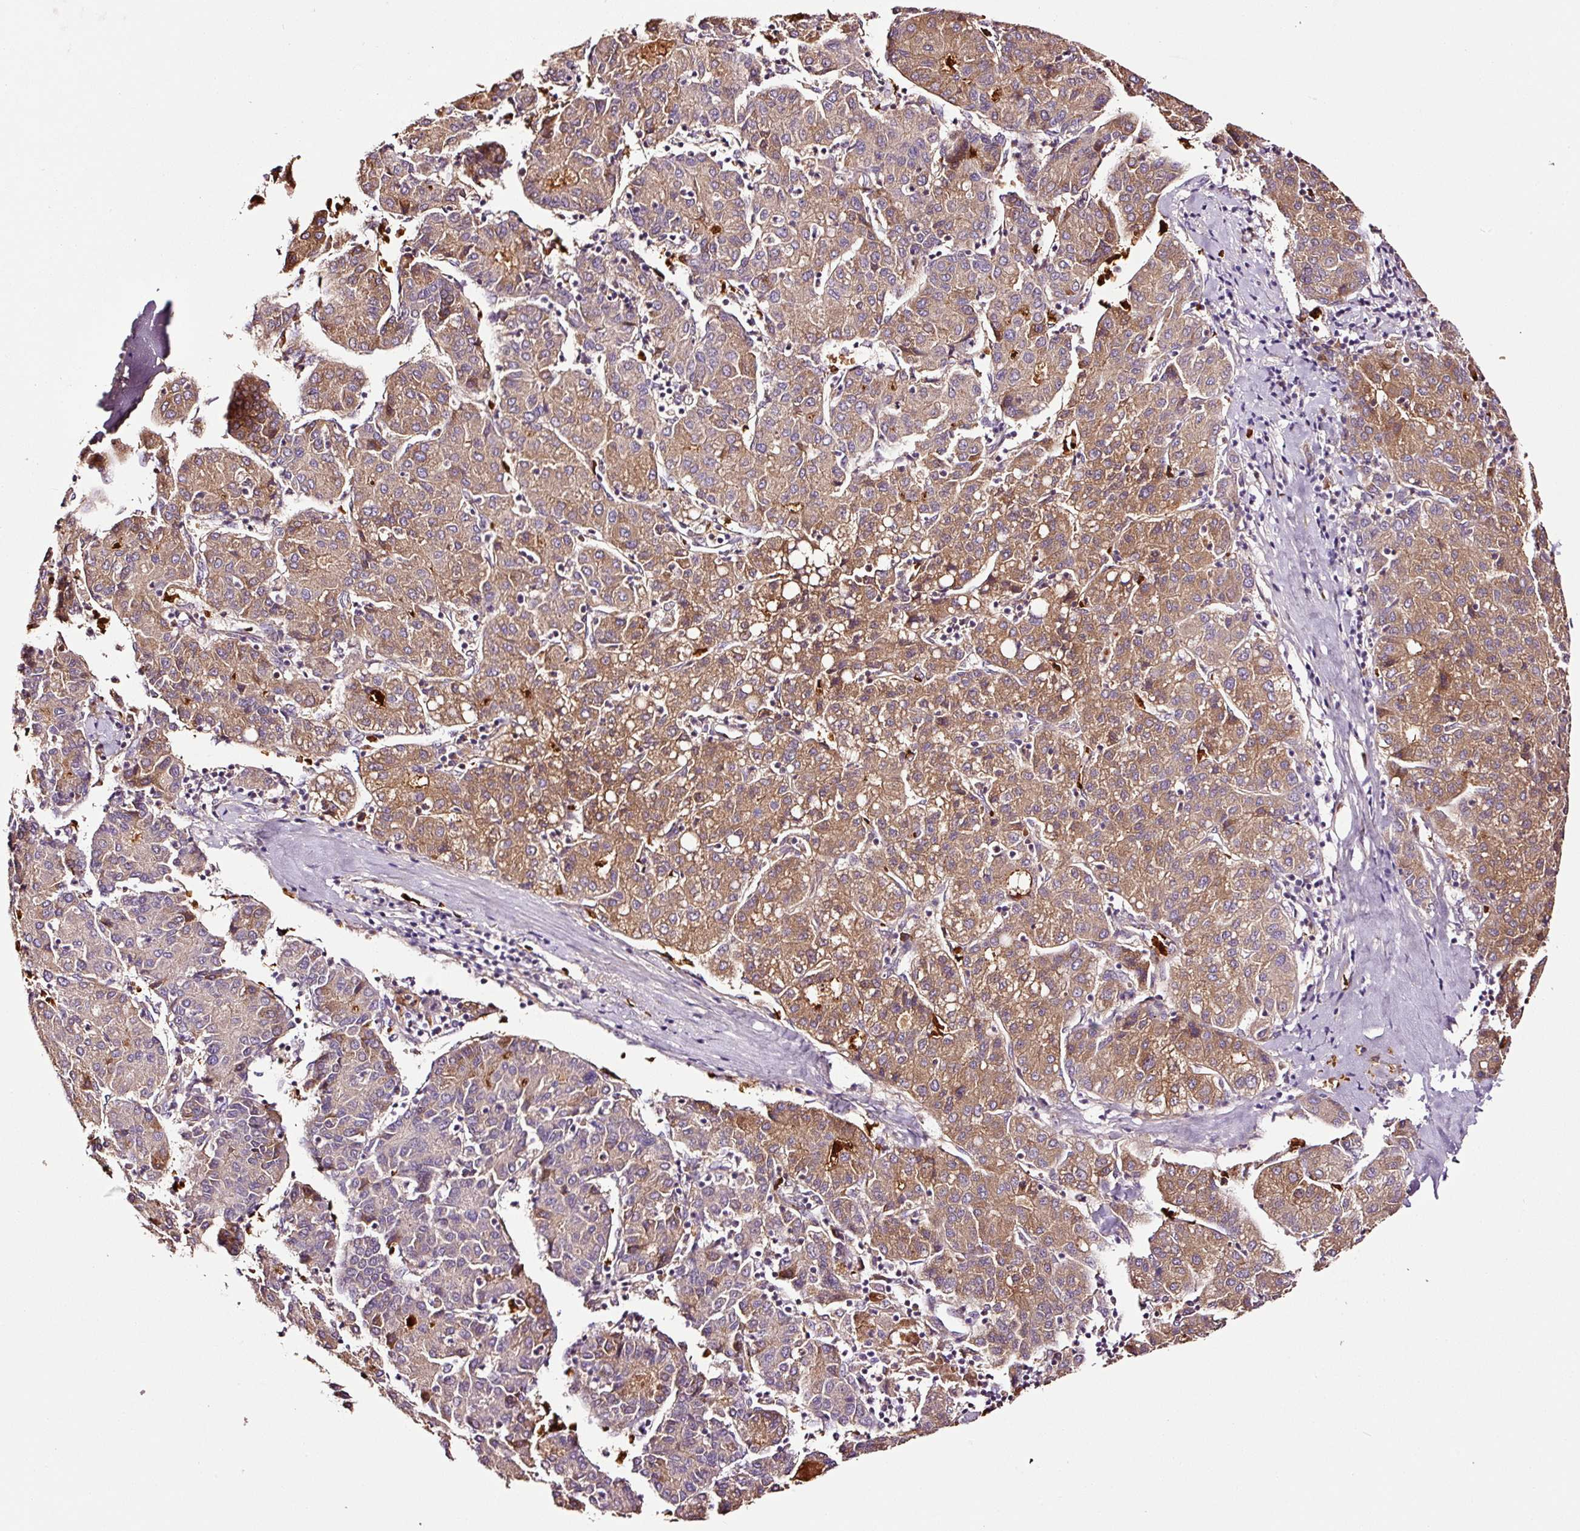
{"staining": {"intensity": "moderate", "quantity": ">75%", "location": "cytoplasmic/membranous"}, "tissue": "liver cancer", "cell_type": "Tumor cells", "image_type": "cancer", "snomed": [{"axis": "morphology", "description": "Carcinoma, Hepatocellular, NOS"}, {"axis": "topography", "description": "Liver"}], "caption": "Tumor cells reveal medium levels of moderate cytoplasmic/membranous staining in approximately >75% of cells in human hepatocellular carcinoma (liver).", "gene": "PGLYRP2", "patient": {"sex": "male", "age": 65}}